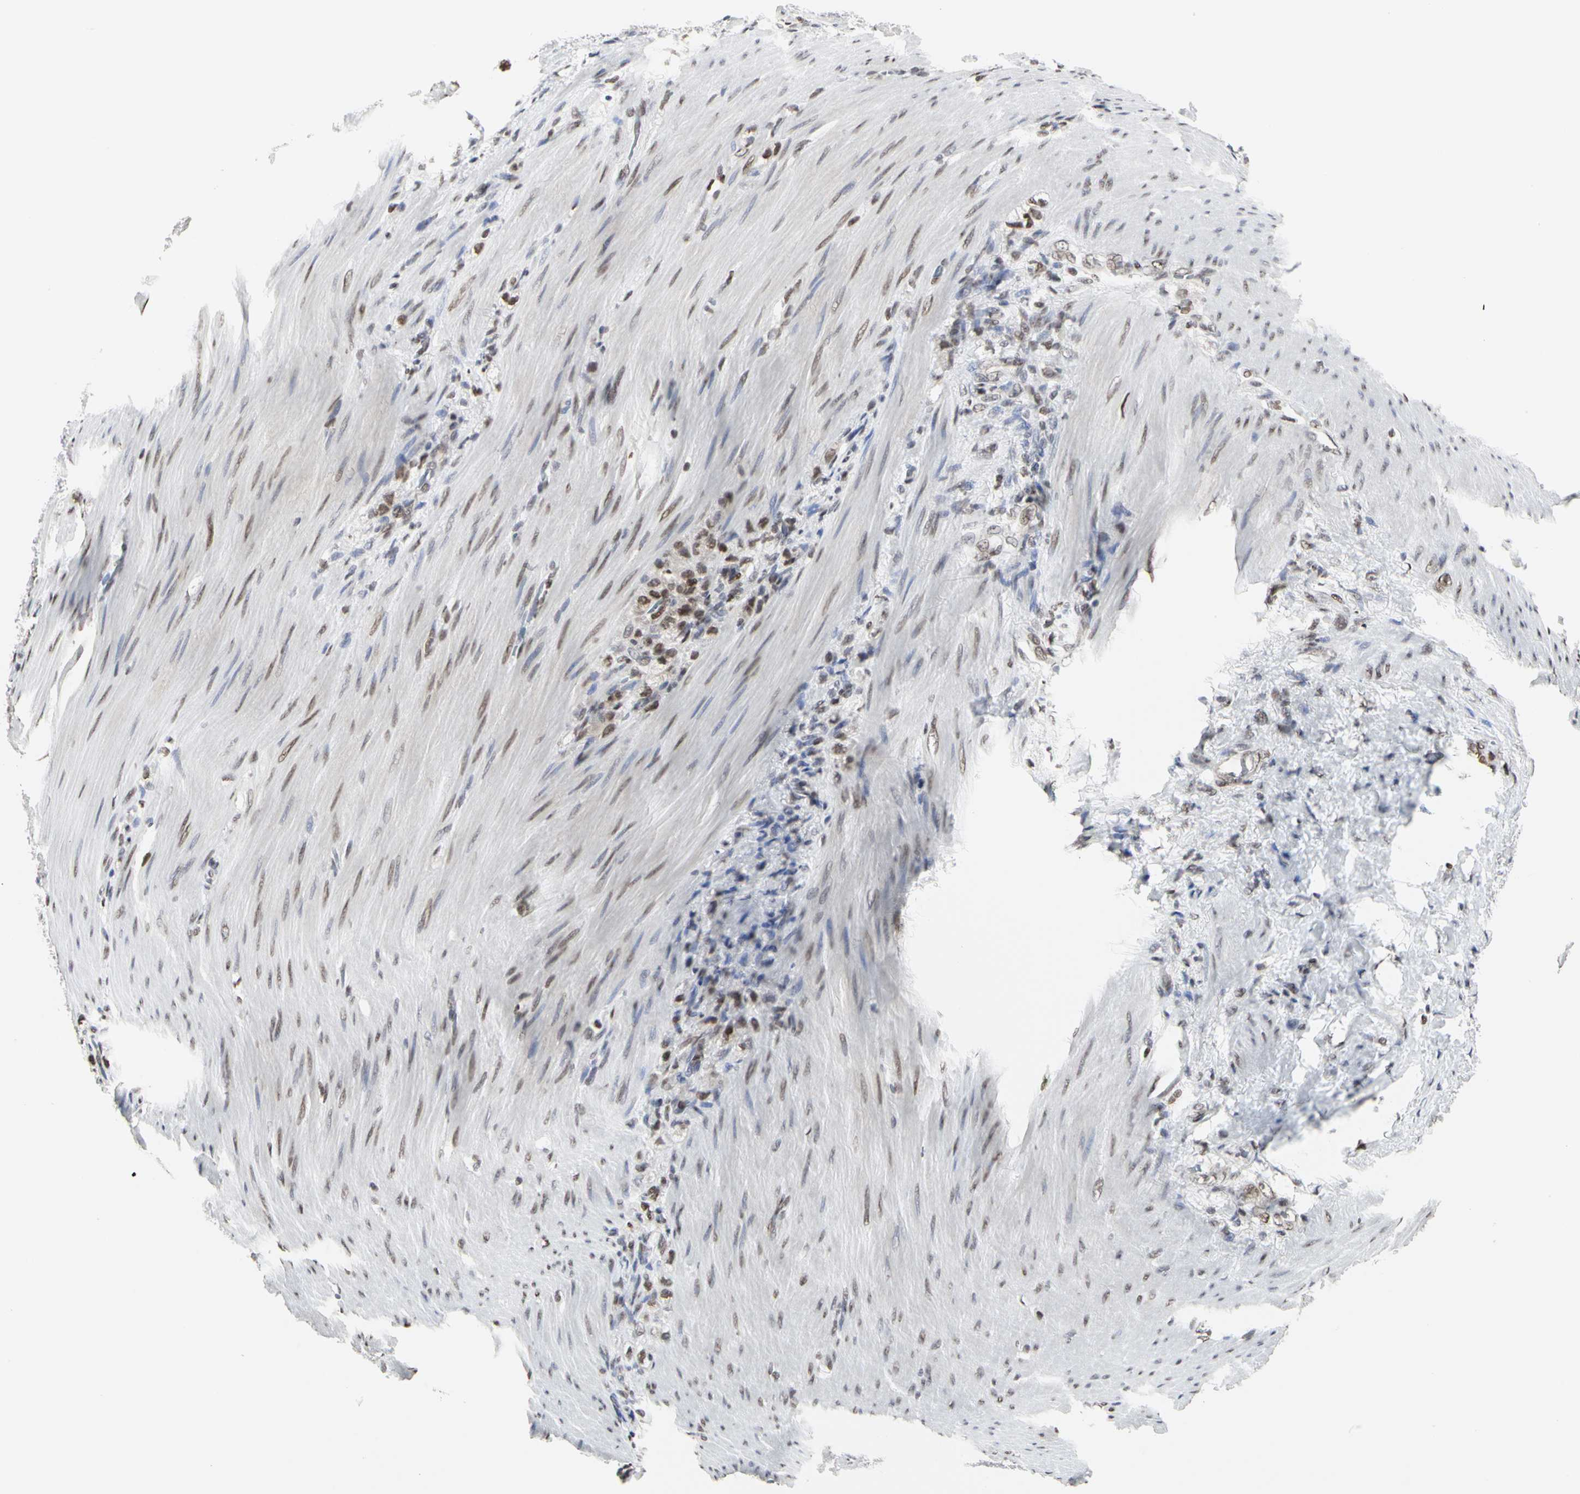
{"staining": {"intensity": "moderate", "quantity": ">75%", "location": "nuclear"}, "tissue": "stomach cancer", "cell_type": "Tumor cells", "image_type": "cancer", "snomed": [{"axis": "morphology", "description": "Adenocarcinoma, NOS"}, {"axis": "topography", "description": "Stomach"}], "caption": "Immunohistochemical staining of human adenocarcinoma (stomach) shows moderate nuclear protein staining in about >75% of tumor cells.", "gene": "PRMT3", "patient": {"sex": "male", "age": 82}}